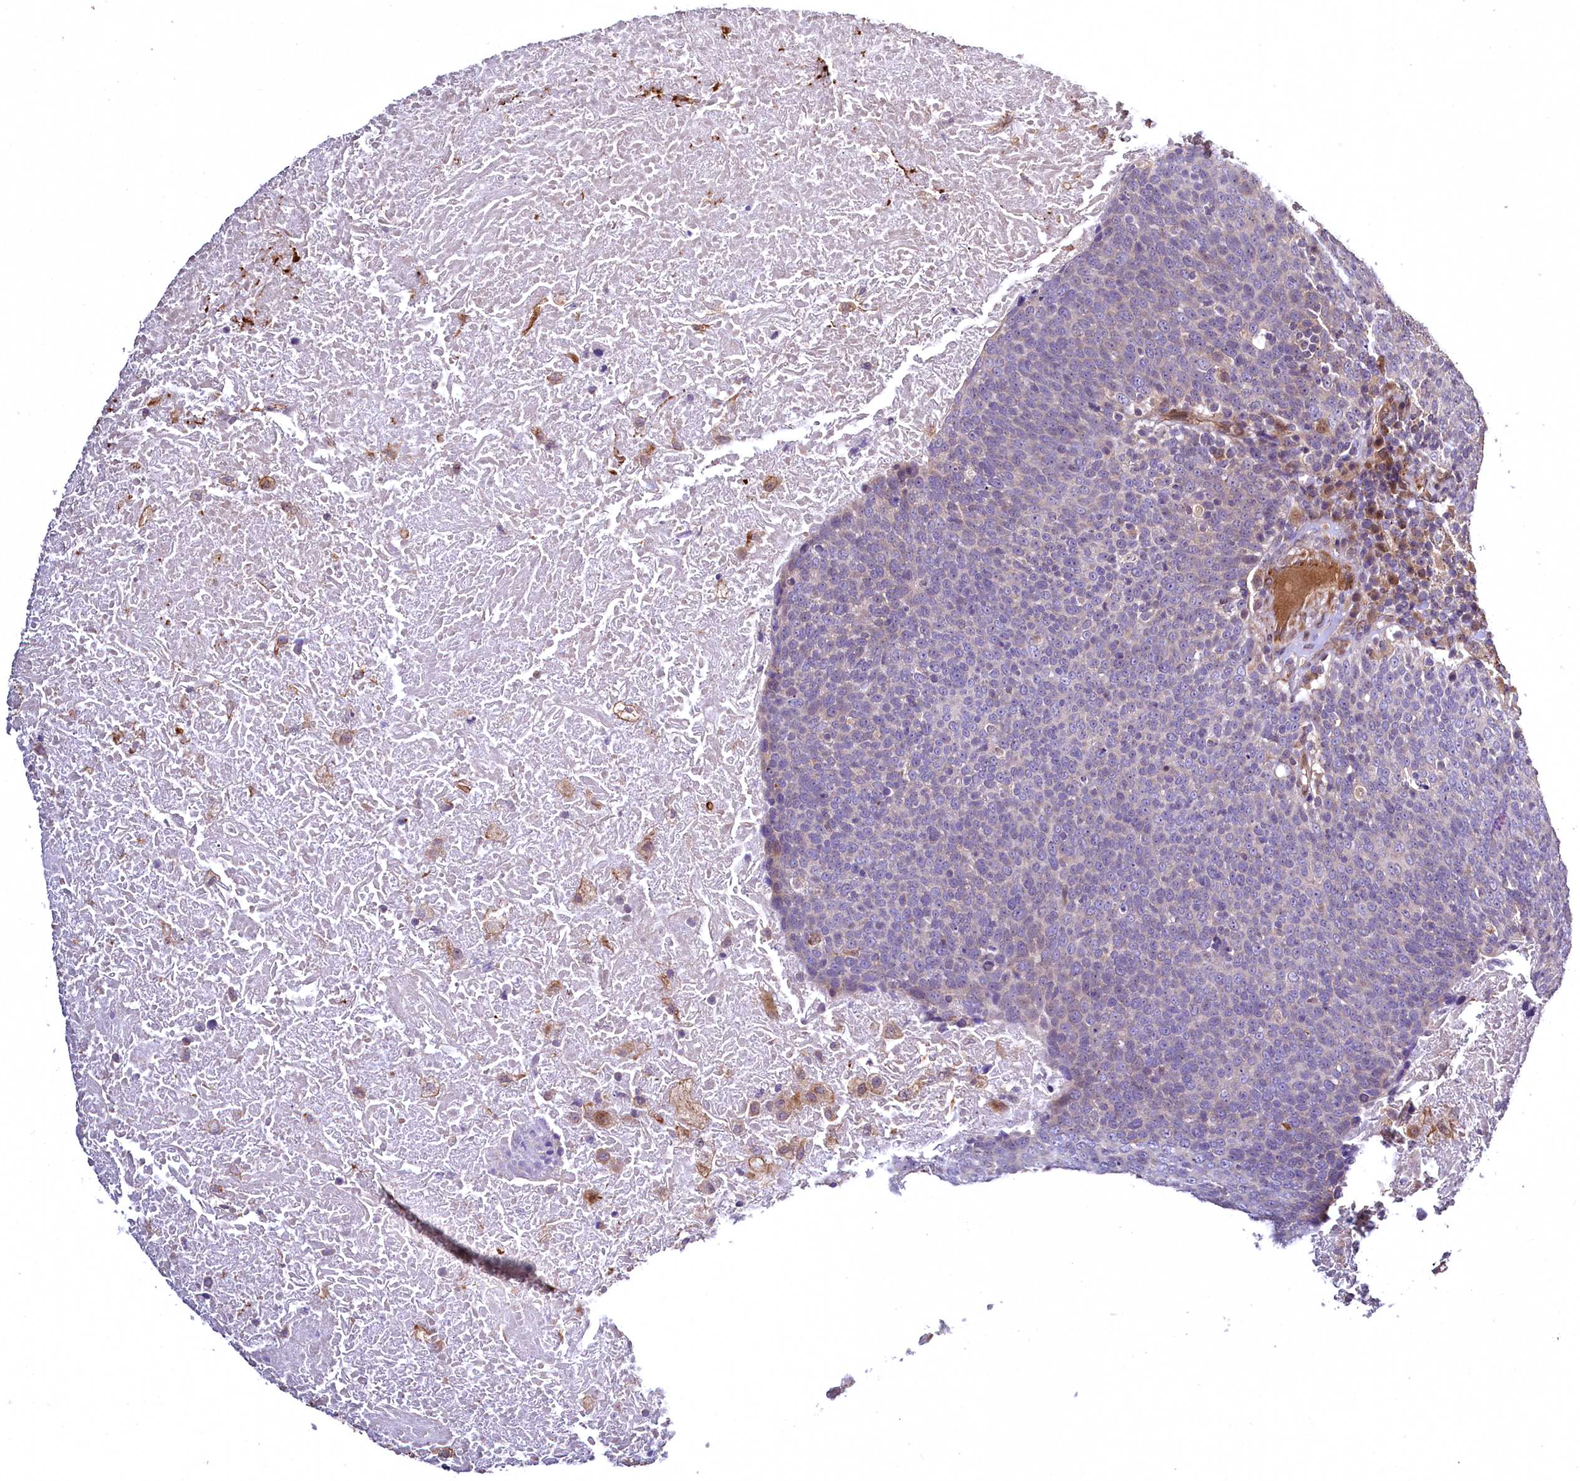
{"staining": {"intensity": "negative", "quantity": "none", "location": "none"}, "tissue": "head and neck cancer", "cell_type": "Tumor cells", "image_type": "cancer", "snomed": [{"axis": "morphology", "description": "Squamous cell carcinoma, NOS"}, {"axis": "morphology", "description": "Squamous cell carcinoma, metastatic, NOS"}, {"axis": "topography", "description": "Lymph node"}, {"axis": "topography", "description": "Head-Neck"}], "caption": "Human head and neck cancer stained for a protein using immunohistochemistry (IHC) displays no staining in tumor cells.", "gene": "TBCEL", "patient": {"sex": "male", "age": 62}}